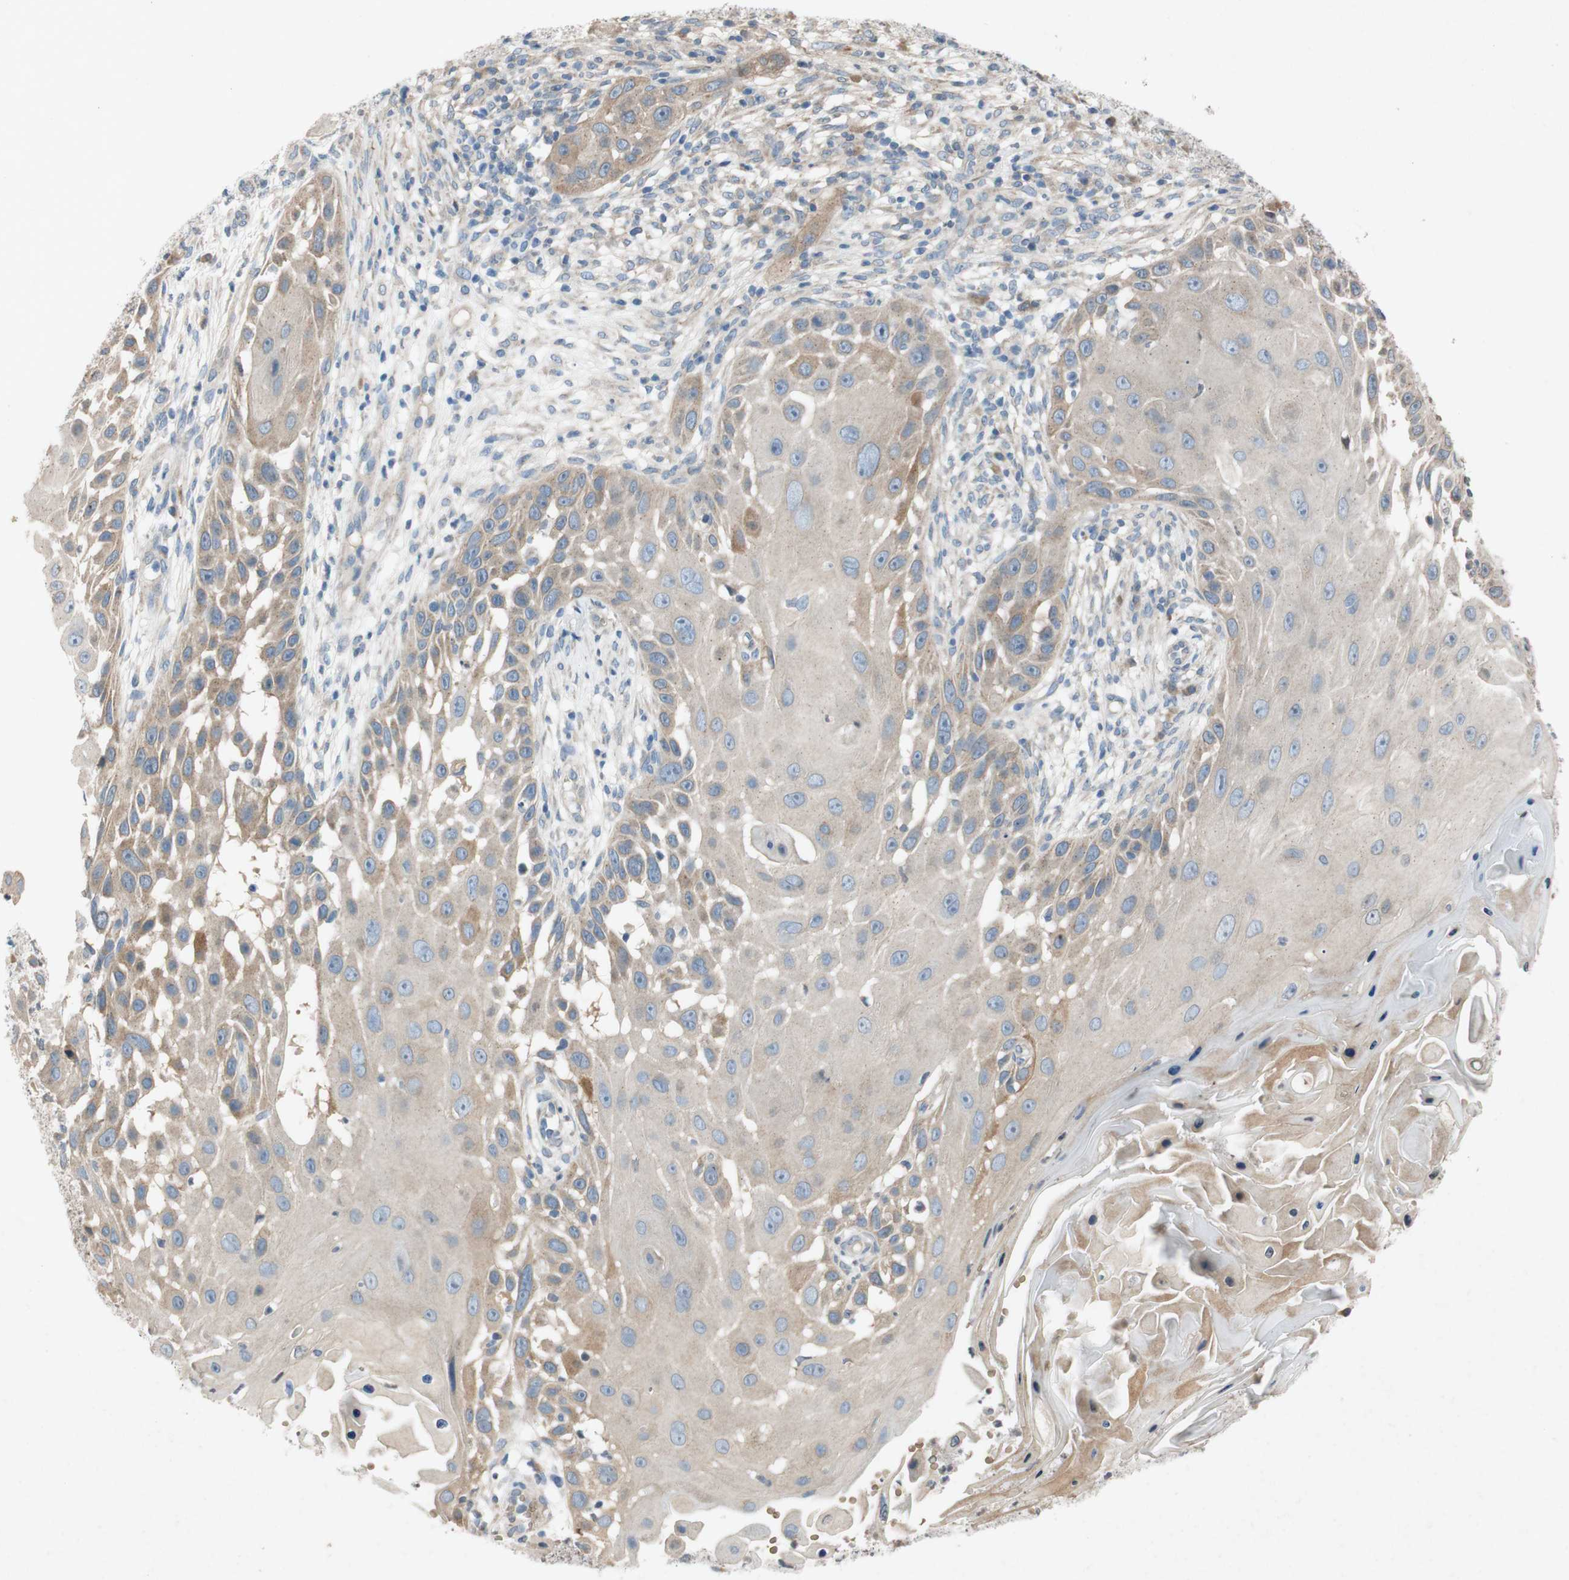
{"staining": {"intensity": "weak", "quantity": "25%-75%", "location": "cytoplasmic/membranous"}, "tissue": "skin cancer", "cell_type": "Tumor cells", "image_type": "cancer", "snomed": [{"axis": "morphology", "description": "Squamous cell carcinoma, NOS"}, {"axis": "topography", "description": "Skin"}], "caption": "Skin squamous cell carcinoma stained with a protein marker reveals weak staining in tumor cells.", "gene": "ADD2", "patient": {"sex": "female", "age": 44}}